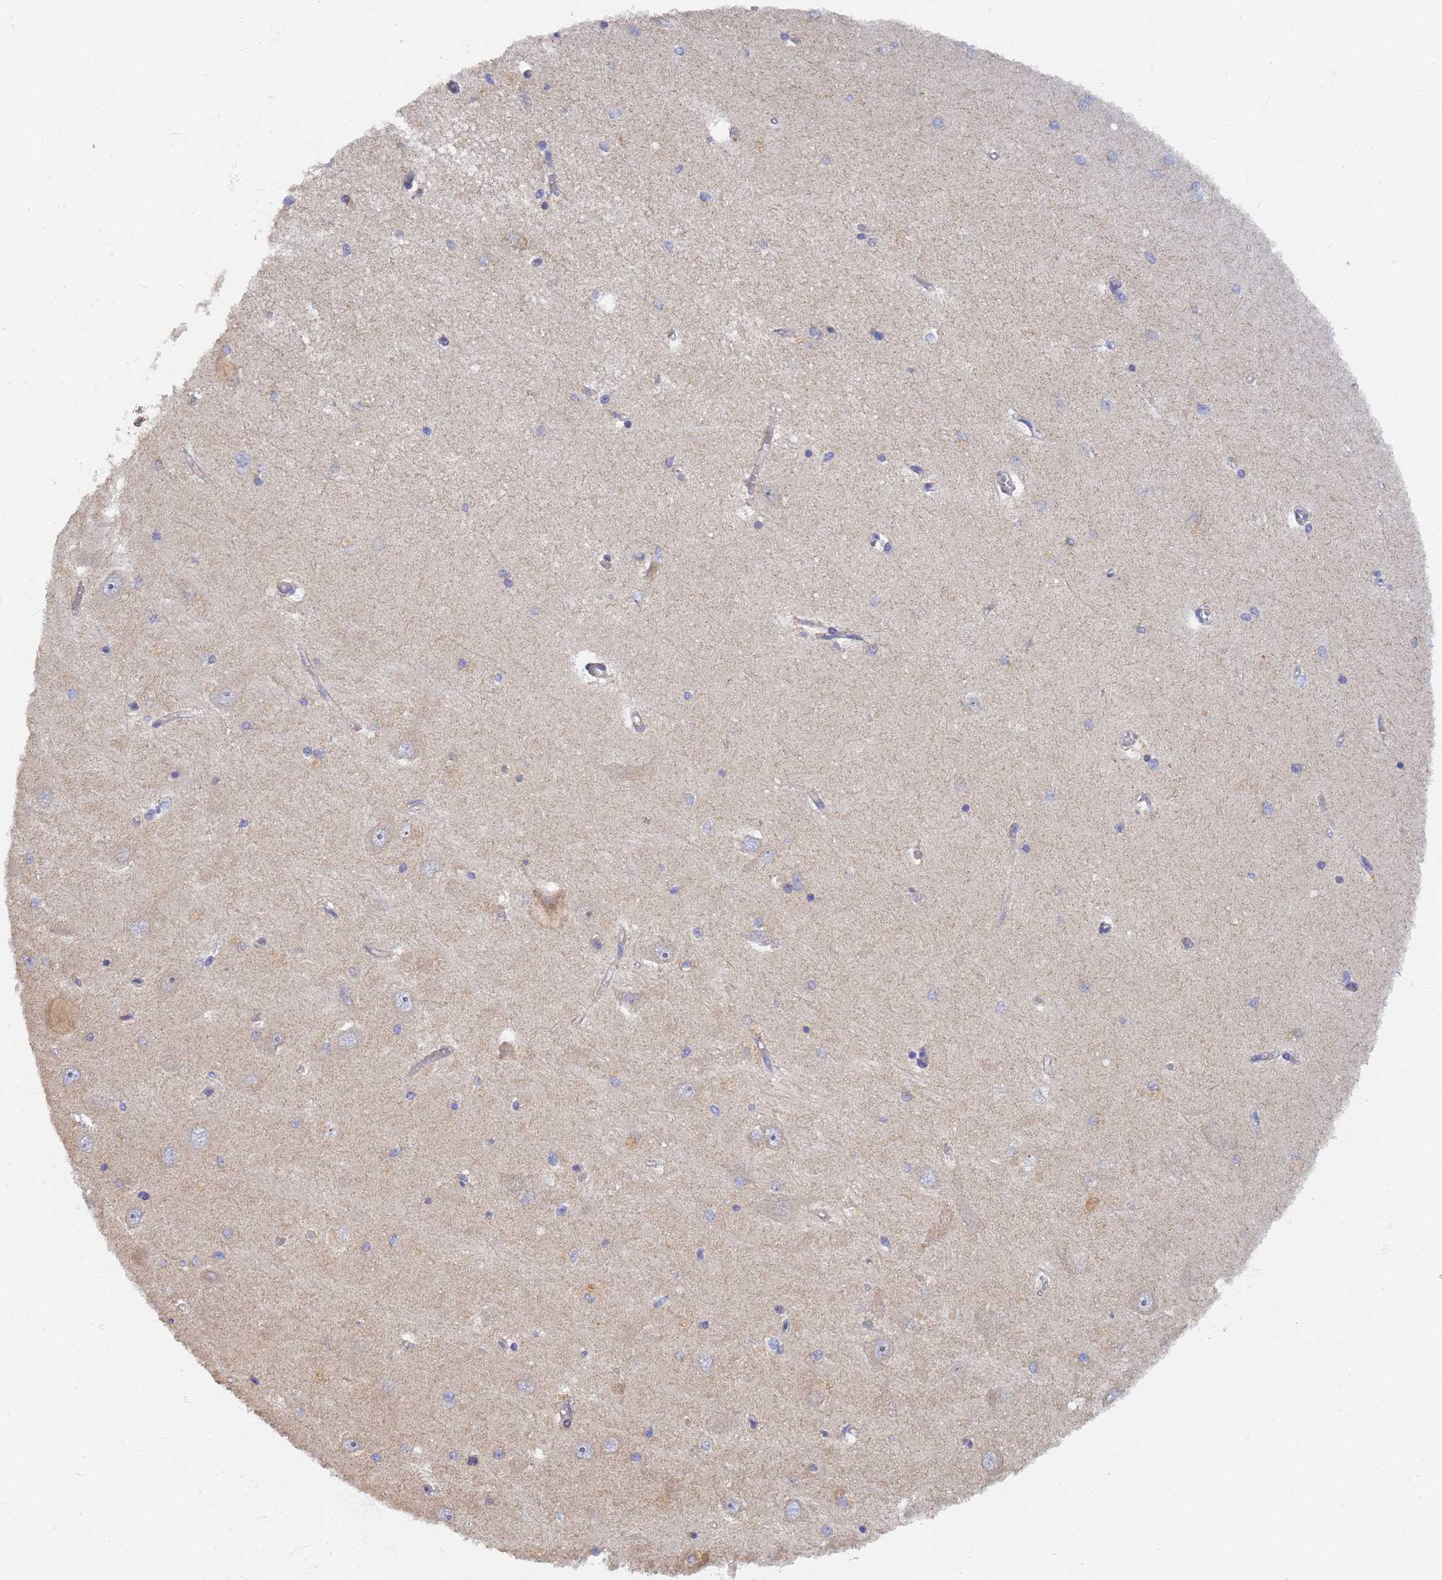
{"staining": {"intensity": "negative", "quantity": "none", "location": "none"}, "tissue": "hippocampus", "cell_type": "Glial cells", "image_type": "normal", "snomed": [{"axis": "morphology", "description": "Normal tissue, NOS"}, {"axis": "topography", "description": "Hippocampus"}], "caption": "DAB (3,3'-diaminobenzidine) immunohistochemical staining of normal hippocampus exhibits no significant expression in glial cells. (Stains: DAB (3,3'-diaminobenzidine) IHC with hematoxylin counter stain, Microscopy: brightfield microscopy at high magnification).", "gene": "UTP23", "patient": {"sex": "male", "age": 45}}